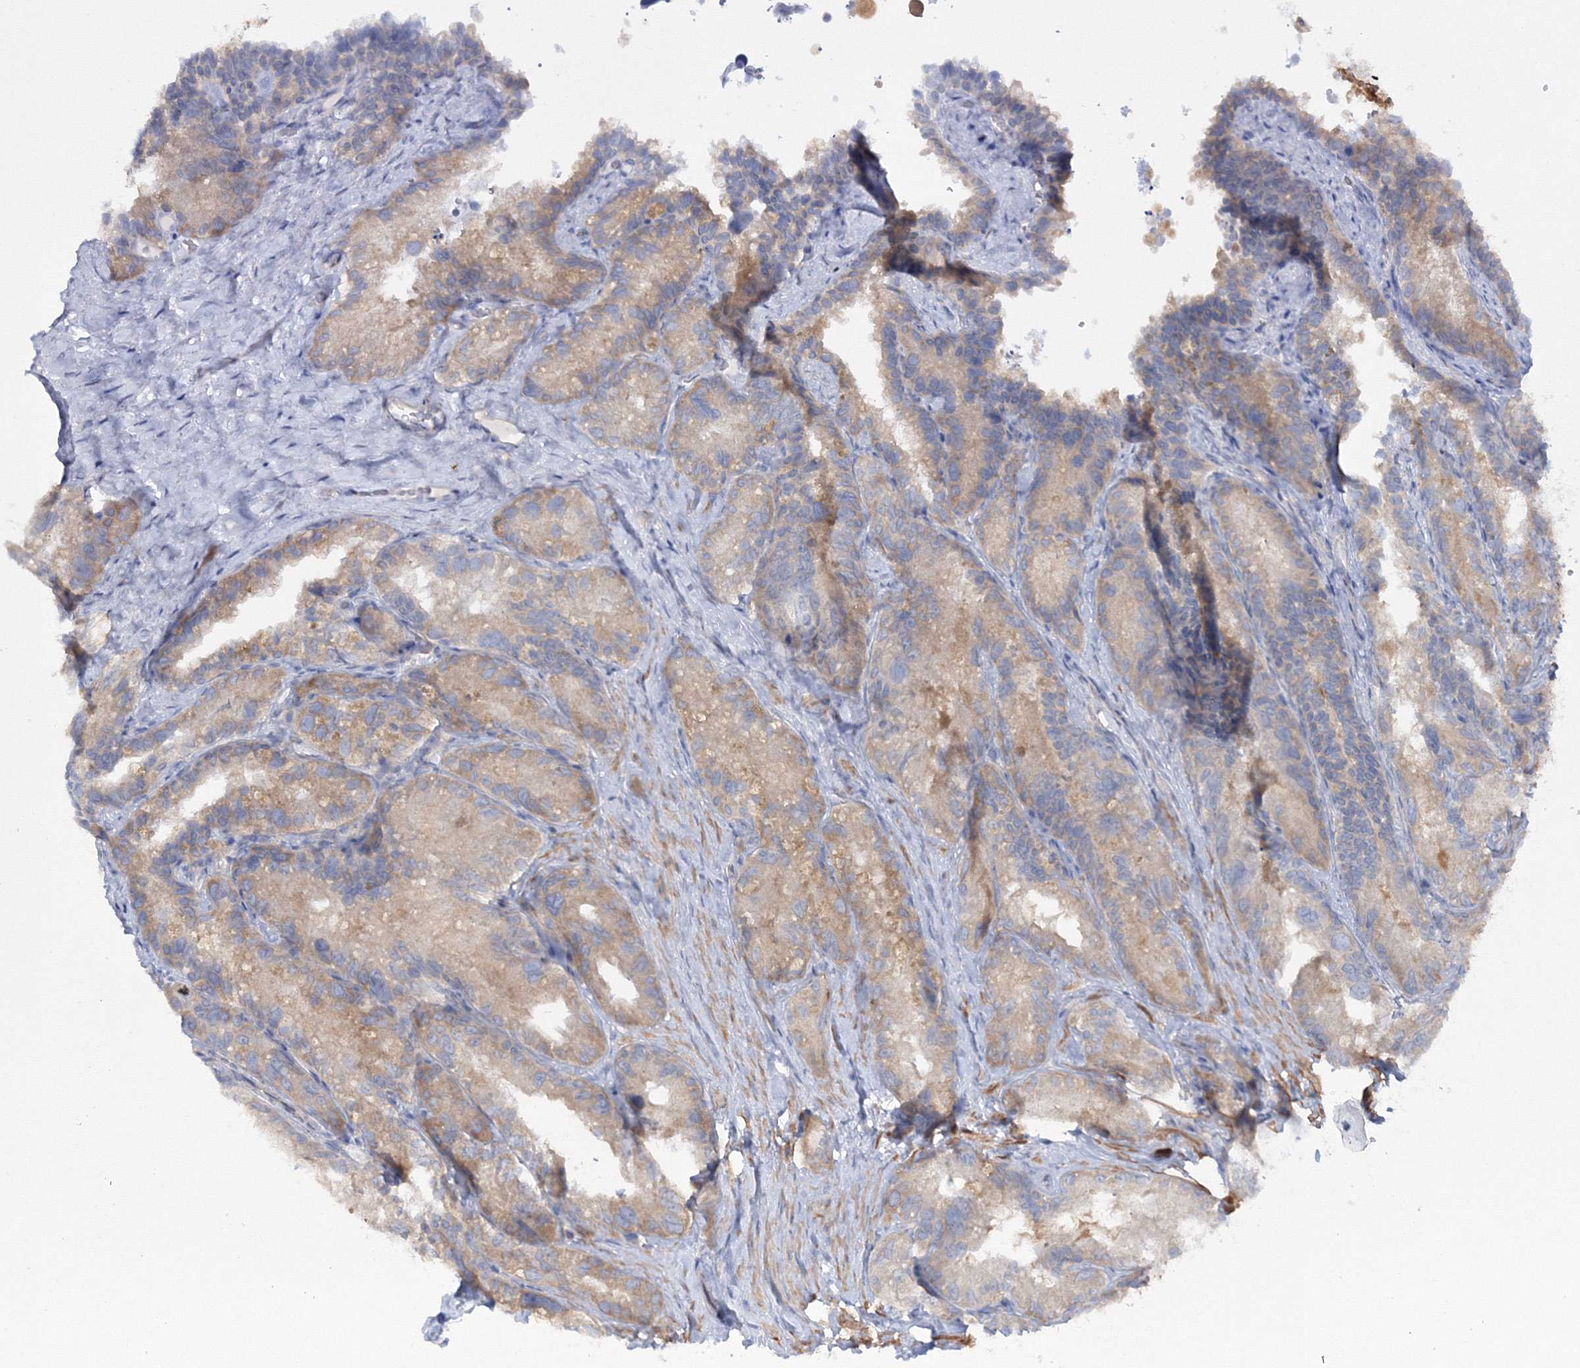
{"staining": {"intensity": "moderate", "quantity": "25%-75%", "location": "cytoplasmic/membranous"}, "tissue": "seminal vesicle", "cell_type": "Glandular cells", "image_type": "normal", "snomed": [{"axis": "morphology", "description": "Normal tissue, NOS"}, {"axis": "topography", "description": "Seminal veicle"}], "caption": "Immunohistochemical staining of normal human seminal vesicle displays 25%-75% levels of moderate cytoplasmic/membranous protein staining in approximately 25%-75% of glandular cells.", "gene": "IPMK", "patient": {"sex": "male", "age": 60}}